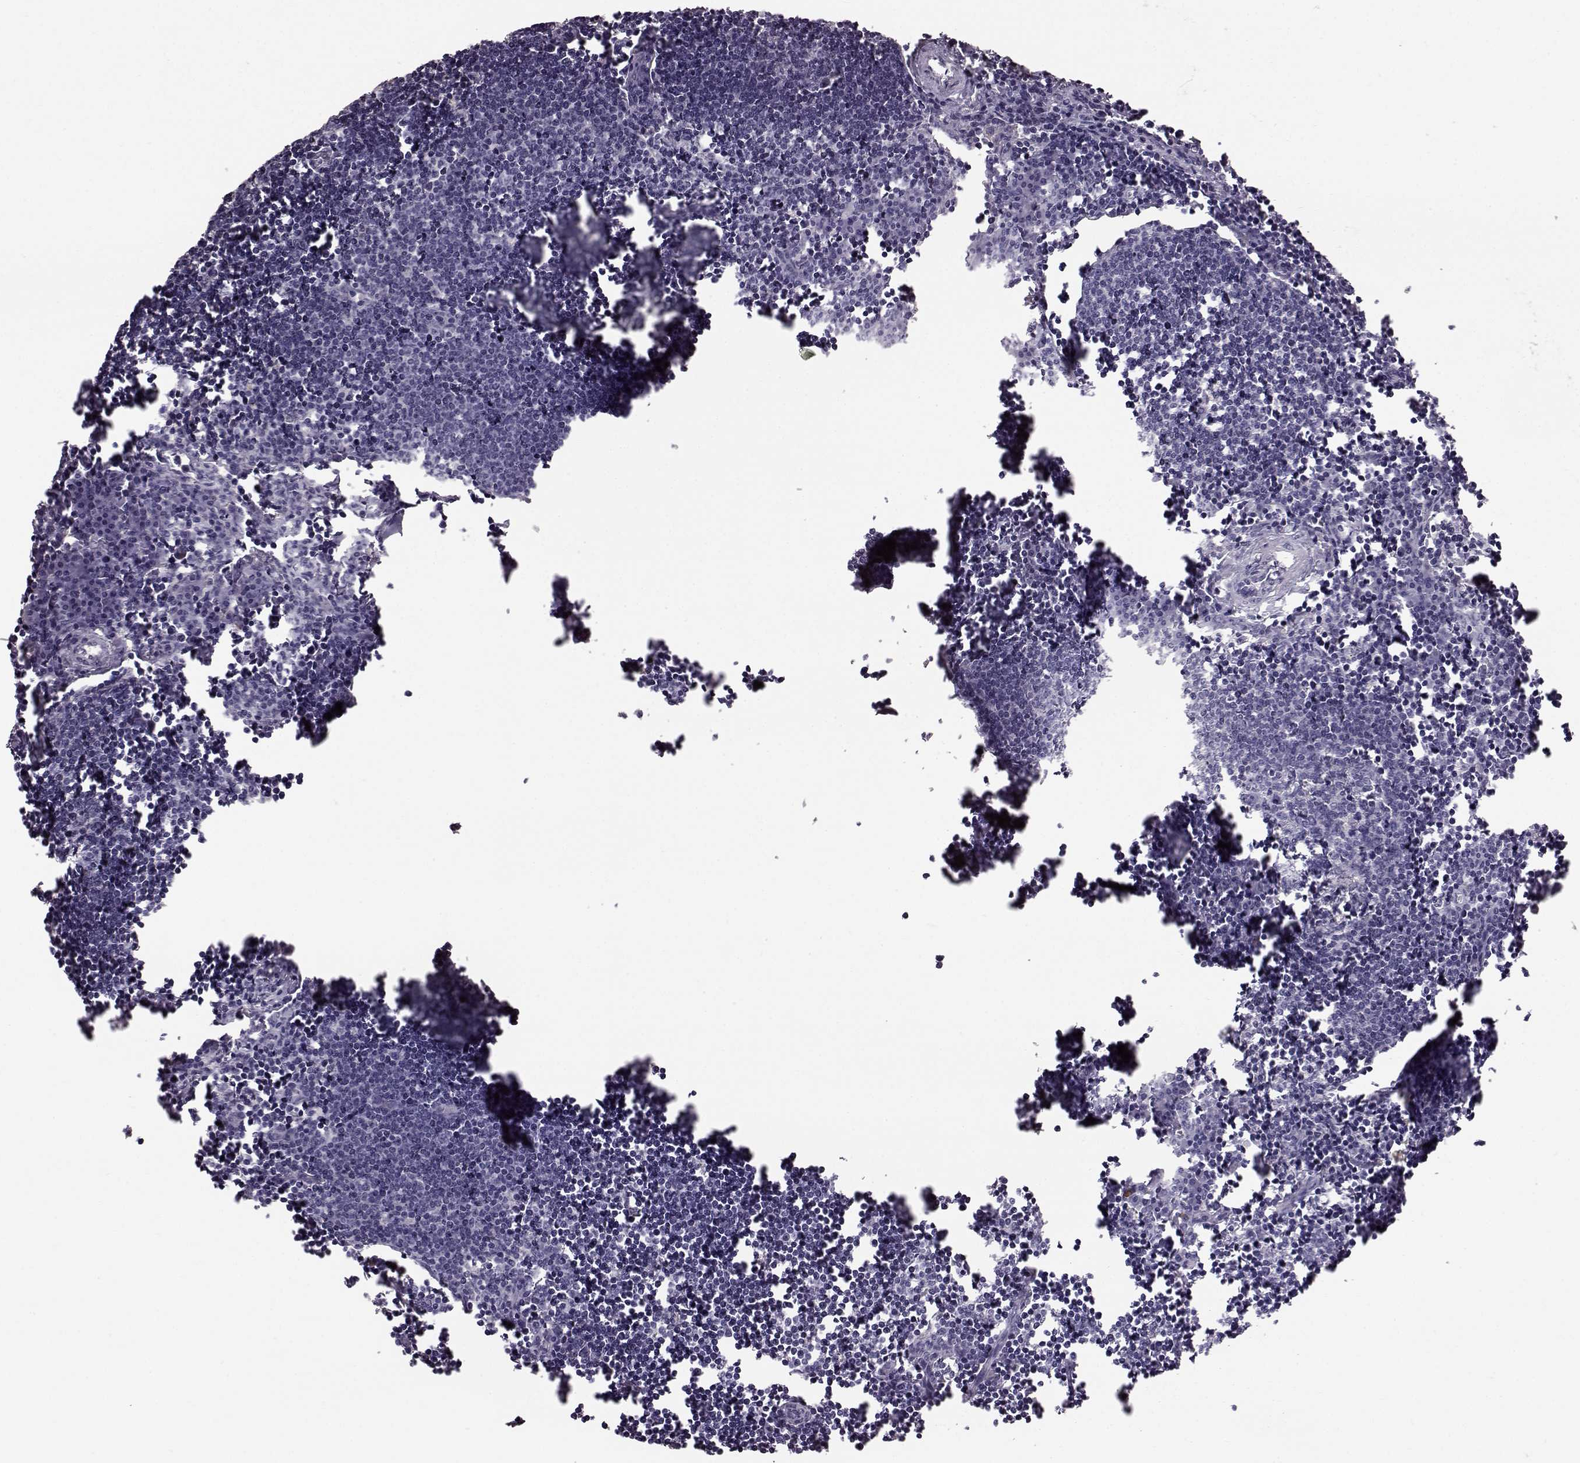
{"staining": {"intensity": "negative", "quantity": "none", "location": "none"}, "tissue": "lymph node", "cell_type": "Germinal center cells", "image_type": "normal", "snomed": [{"axis": "morphology", "description": "Normal tissue, NOS"}, {"axis": "topography", "description": "Lymph node"}], "caption": "Benign lymph node was stained to show a protein in brown. There is no significant staining in germinal center cells.", "gene": "TCHHL1", "patient": {"sex": "male", "age": 55}}